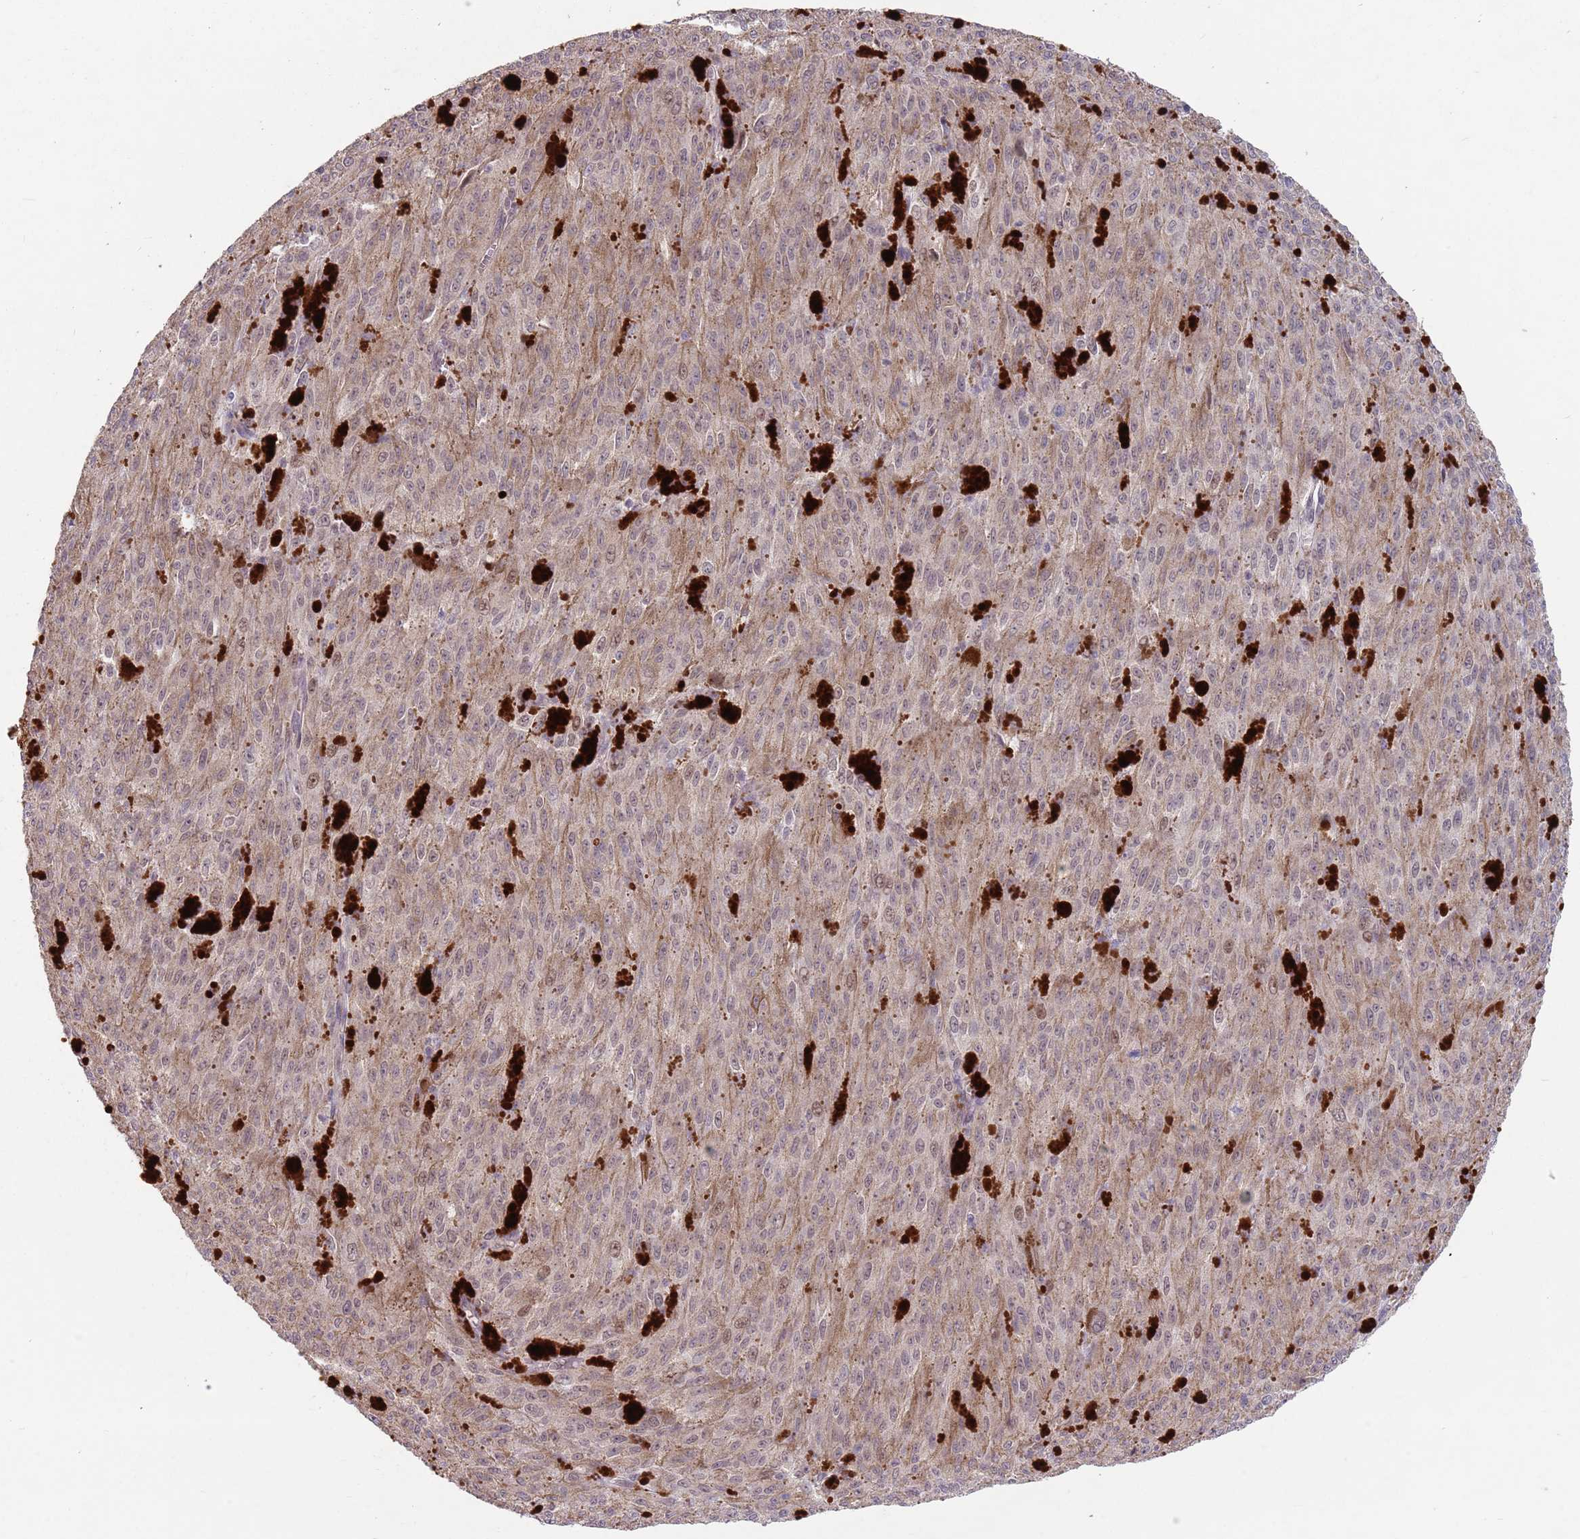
{"staining": {"intensity": "negative", "quantity": "none", "location": "none"}, "tissue": "melanoma", "cell_type": "Tumor cells", "image_type": "cancer", "snomed": [{"axis": "morphology", "description": "Malignant melanoma, NOS"}, {"axis": "topography", "description": "Skin"}], "caption": "There is no significant positivity in tumor cells of malignant melanoma.", "gene": "MEI1", "patient": {"sex": "female", "age": 52}}